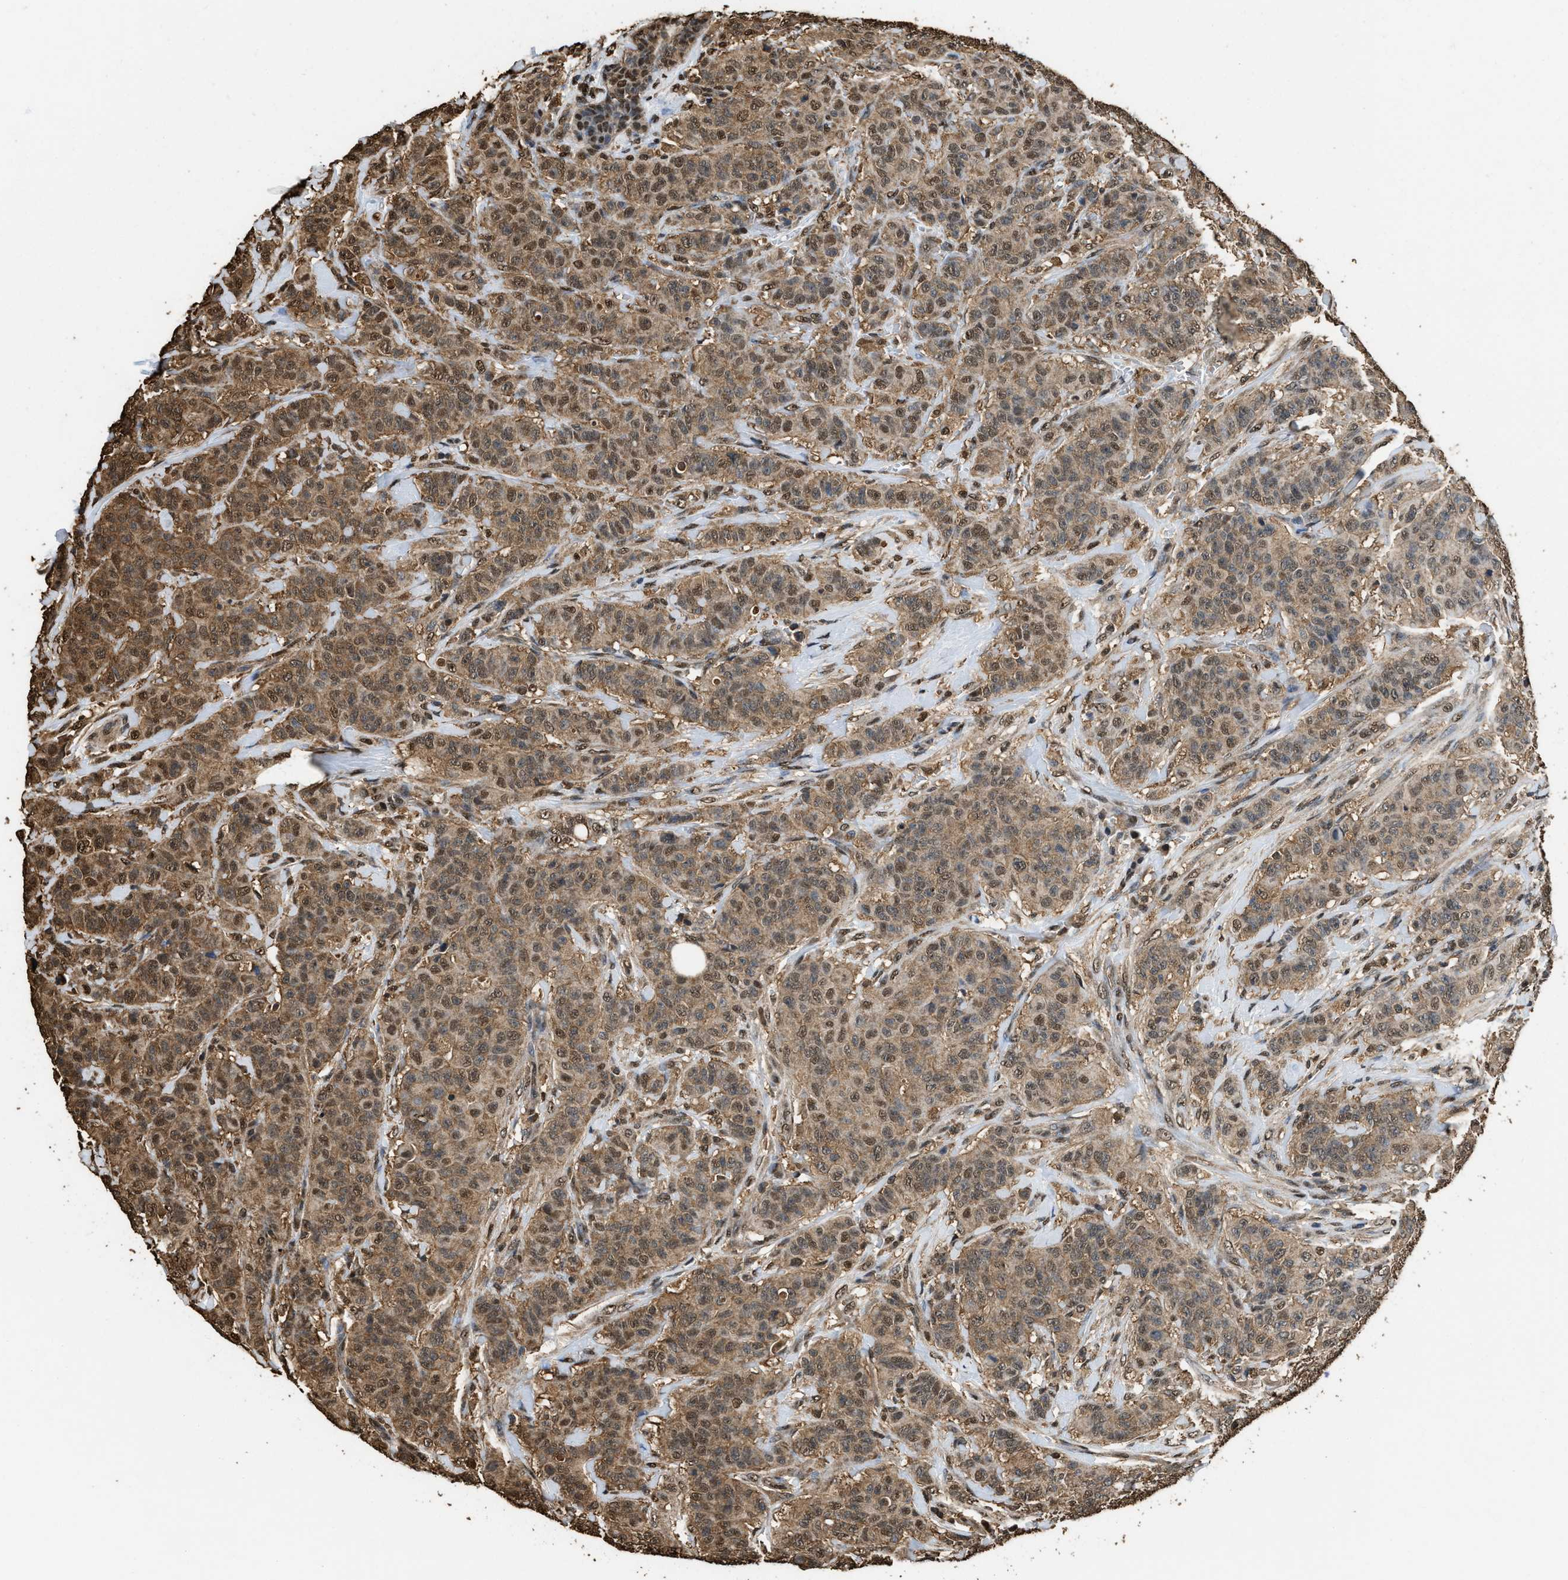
{"staining": {"intensity": "moderate", "quantity": ">75%", "location": "cytoplasmic/membranous,nuclear"}, "tissue": "breast cancer", "cell_type": "Tumor cells", "image_type": "cancer", "snomed": [{"axis": "morphology", "description": "Normal tissue, NOS"}, {"axis": "morphology", "description": "Duct carcinoma"}, {"axis": "topography", "description": "Breast"}], "caption": "Brown immunohistochemical staining in intraductal carcinoma (breast) reveals moderate cytoplasmic/membranous and nuclear expression in approximately >75% of tumor cells.", "gene": "GAPDH", "patient": {"sex": "female", "age": 40}}